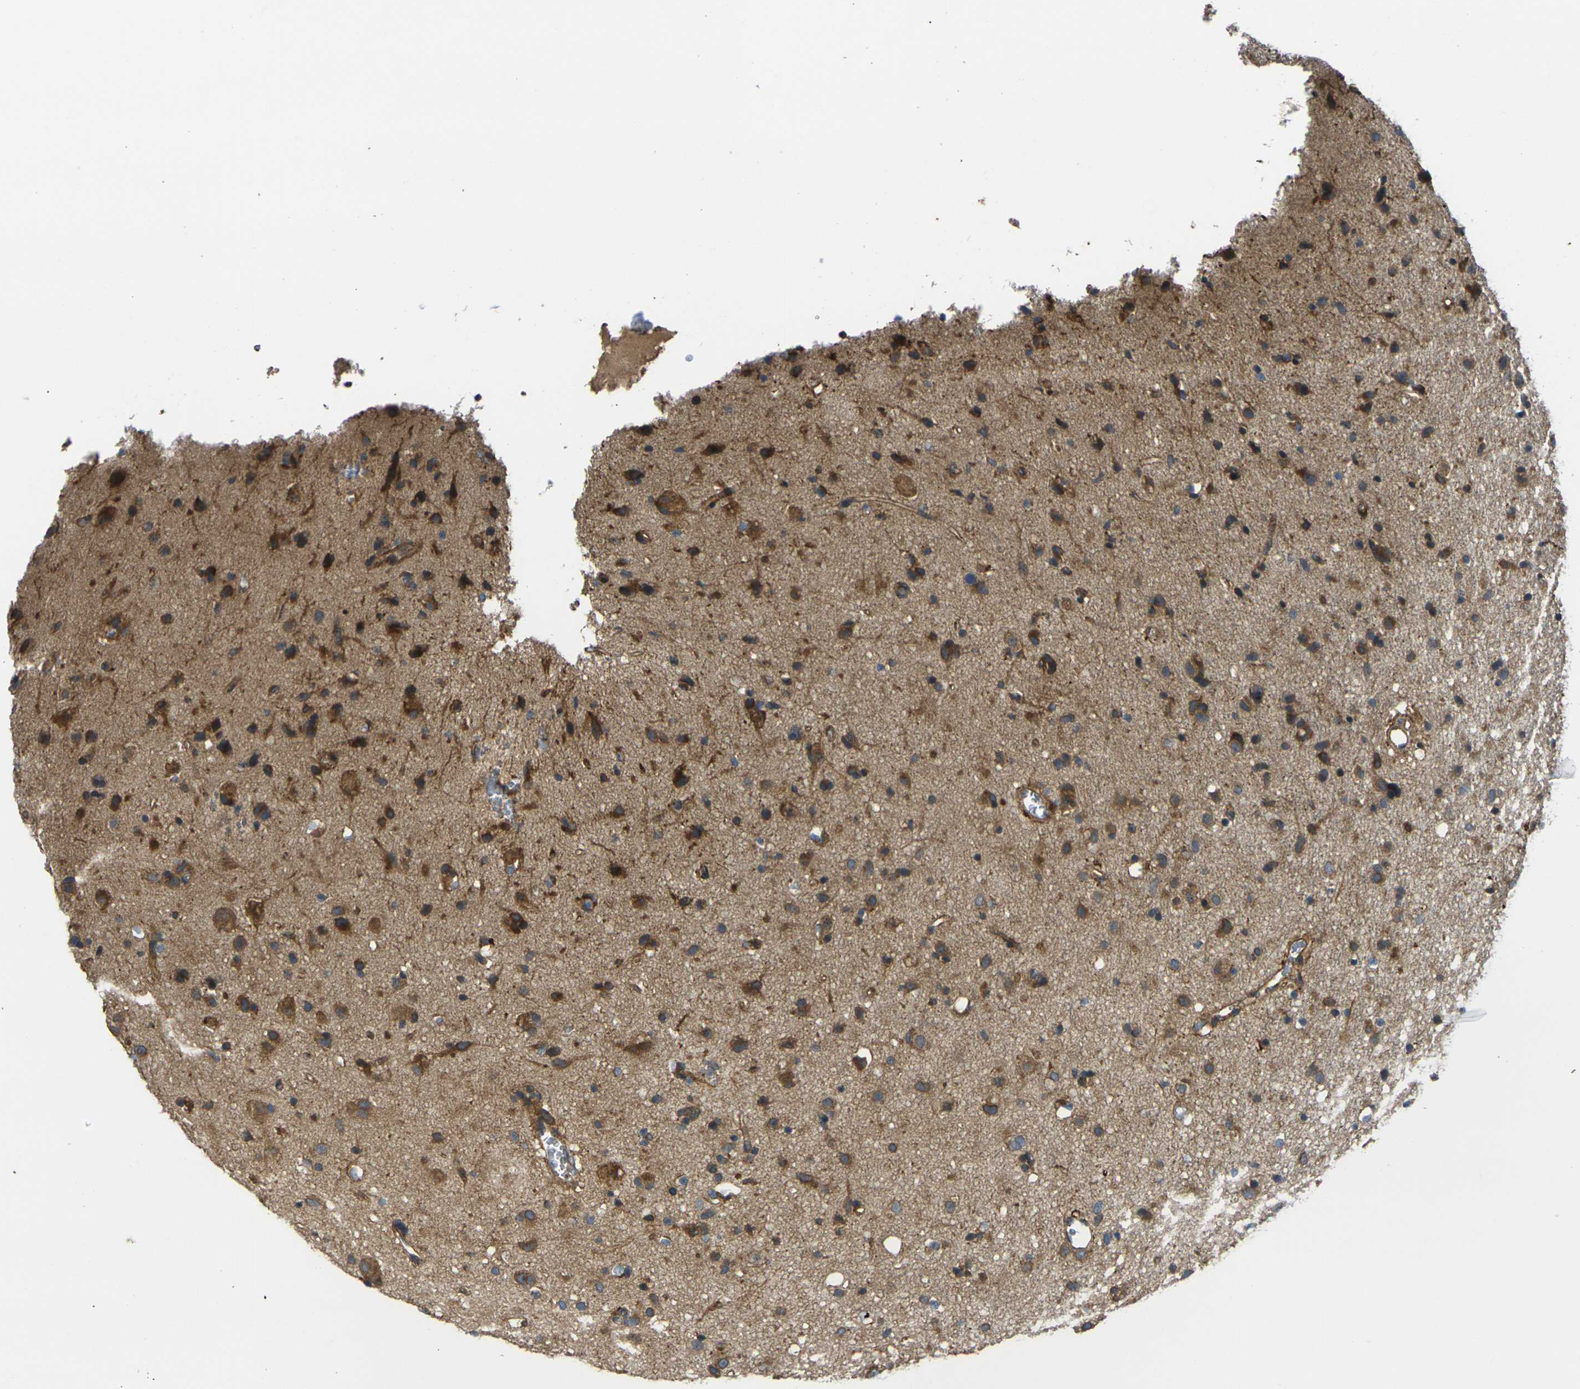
{"staining": {"intensity": "moderate", "quantity": "25%-75%", "location": "cytoplasmic/membranous"}, "tissue": "glioma", "cell_type": "Tumor cells", "image_type": "cancer", "snomed": [{"axis": "morphology", "description": "Glioma, malignant, Low grade"}, {"axis": "topography", "description": "Brain"}], "caption": "Glioma stained for a protein demonstrates moderate cytoplasmic/membranous positivity in tumor cells.", "gene": "FZD1", "patient": {"sex": "male", "age": 77}}